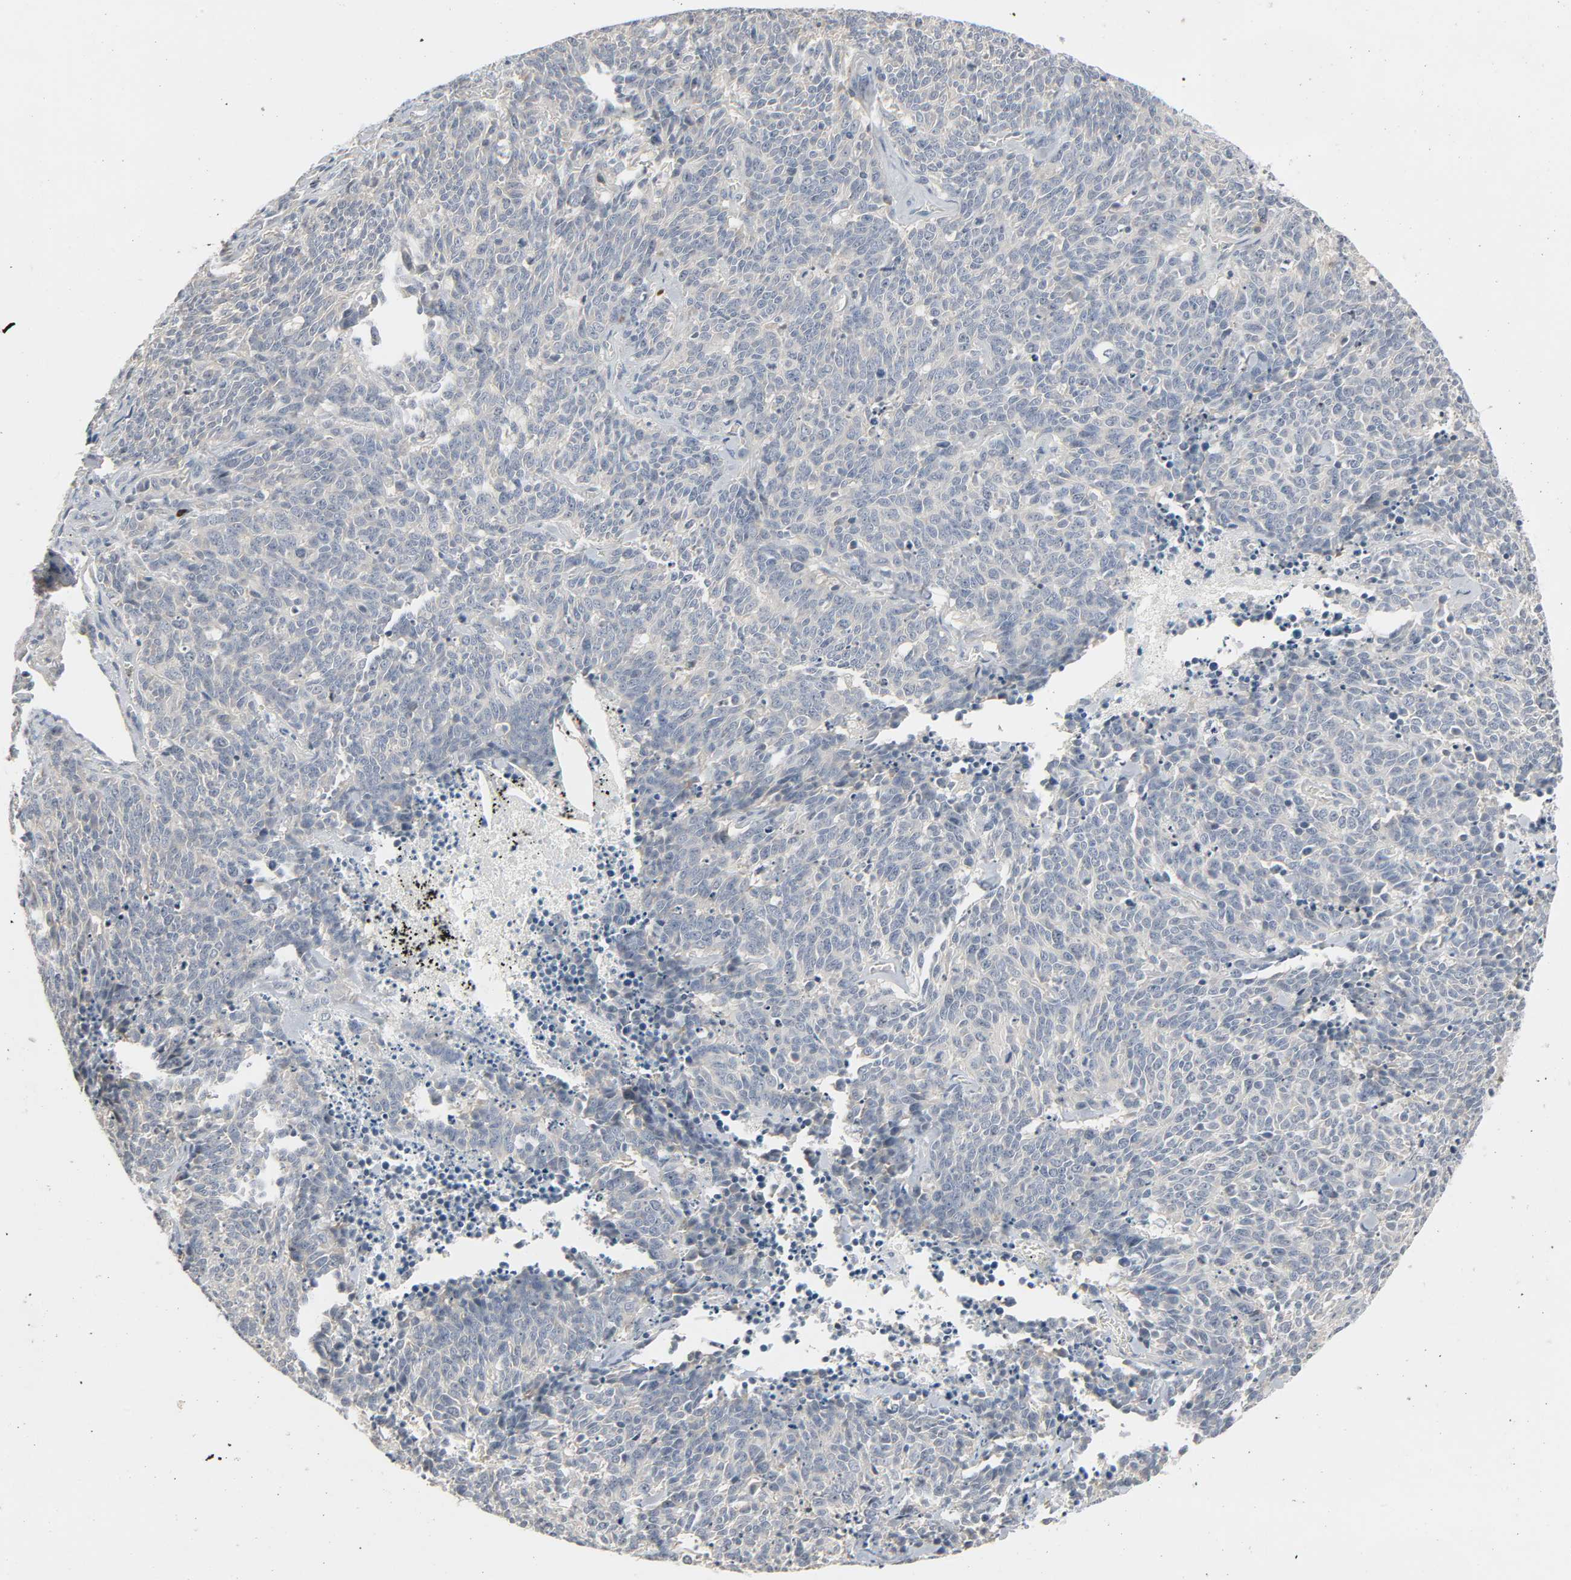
{"staining": {"intensity": "weak", "quantity": "<25%", "location": "cytoplasmic/membranous"}, "tissue": "lung cancer", "cell_type": "Tumor cells", "image_type": "cancer", "snomed": [{"axis": "morphology", "description": "Neoplasm, malignant, NOS"}, {"axis": "topography", "description": "Lung"}], "caption": "IHC of lung cancer (malignant neoplasm) reveals no staining in tumor cells.", "gene": "CD4", "patient": {"sex": "female", "age": 58}}